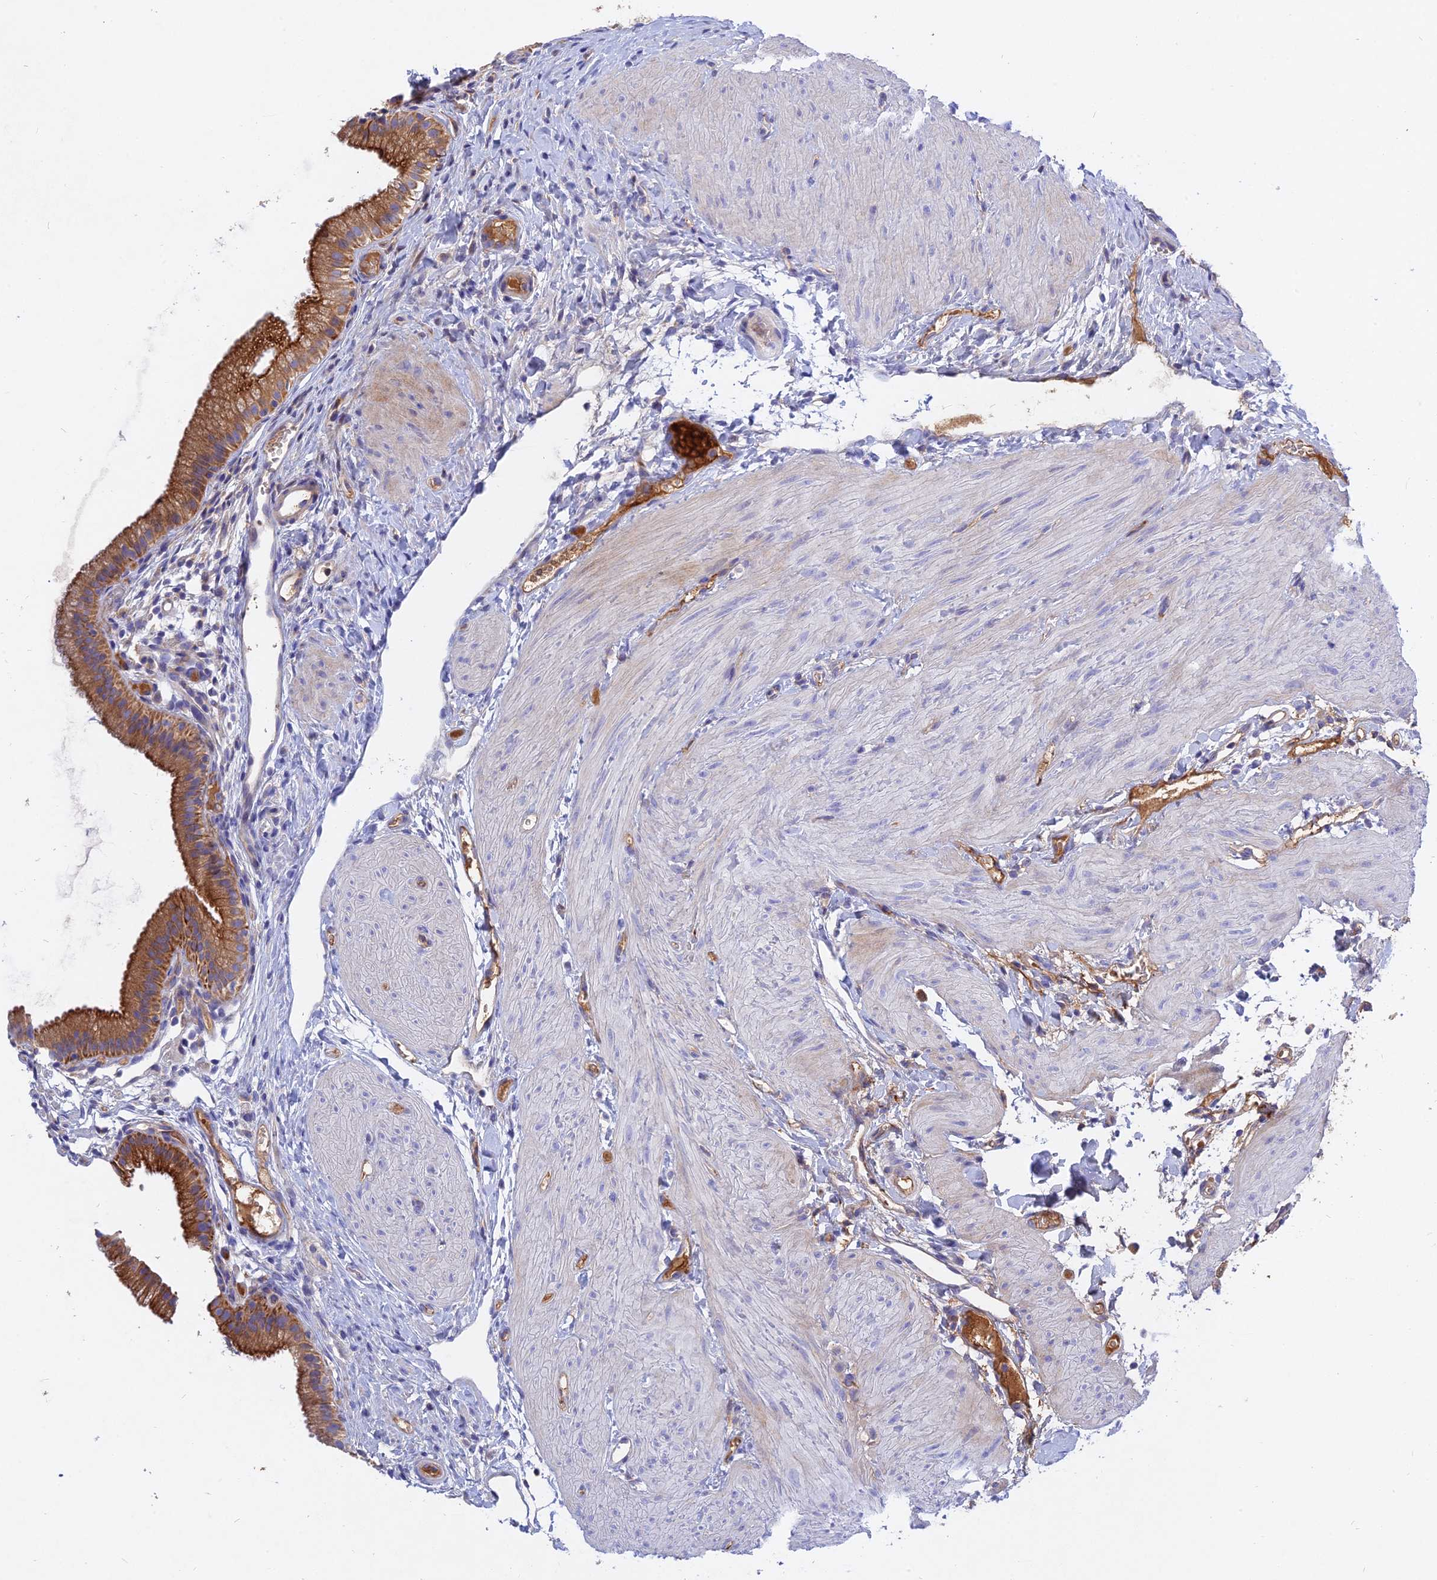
{"staining": {"intensity": "strong", "quantity": ">75%", "location": "cytoplasmic/membranous"}, "tissue": "gallbladder", "cell_type": "Glandular cells", "image_type": "normal", "snomed": [{"axis": "morphology", "description": "Normal tissue, NOS"}, {"axis": "topography", "description": "Gallbladder"}], "caption": "The immunohistochemical stain highlights strong cytoplasmic/membranous expression in glandular cells of normal gallbladder. Using DAB (3,3'-diaminobenzidine) (brown) and hematoxylin (blue) stains, captured at high magnification using brightfield microscopy.", "gene": "MROH1", "patient": {"sex": "female", "age": 26}}